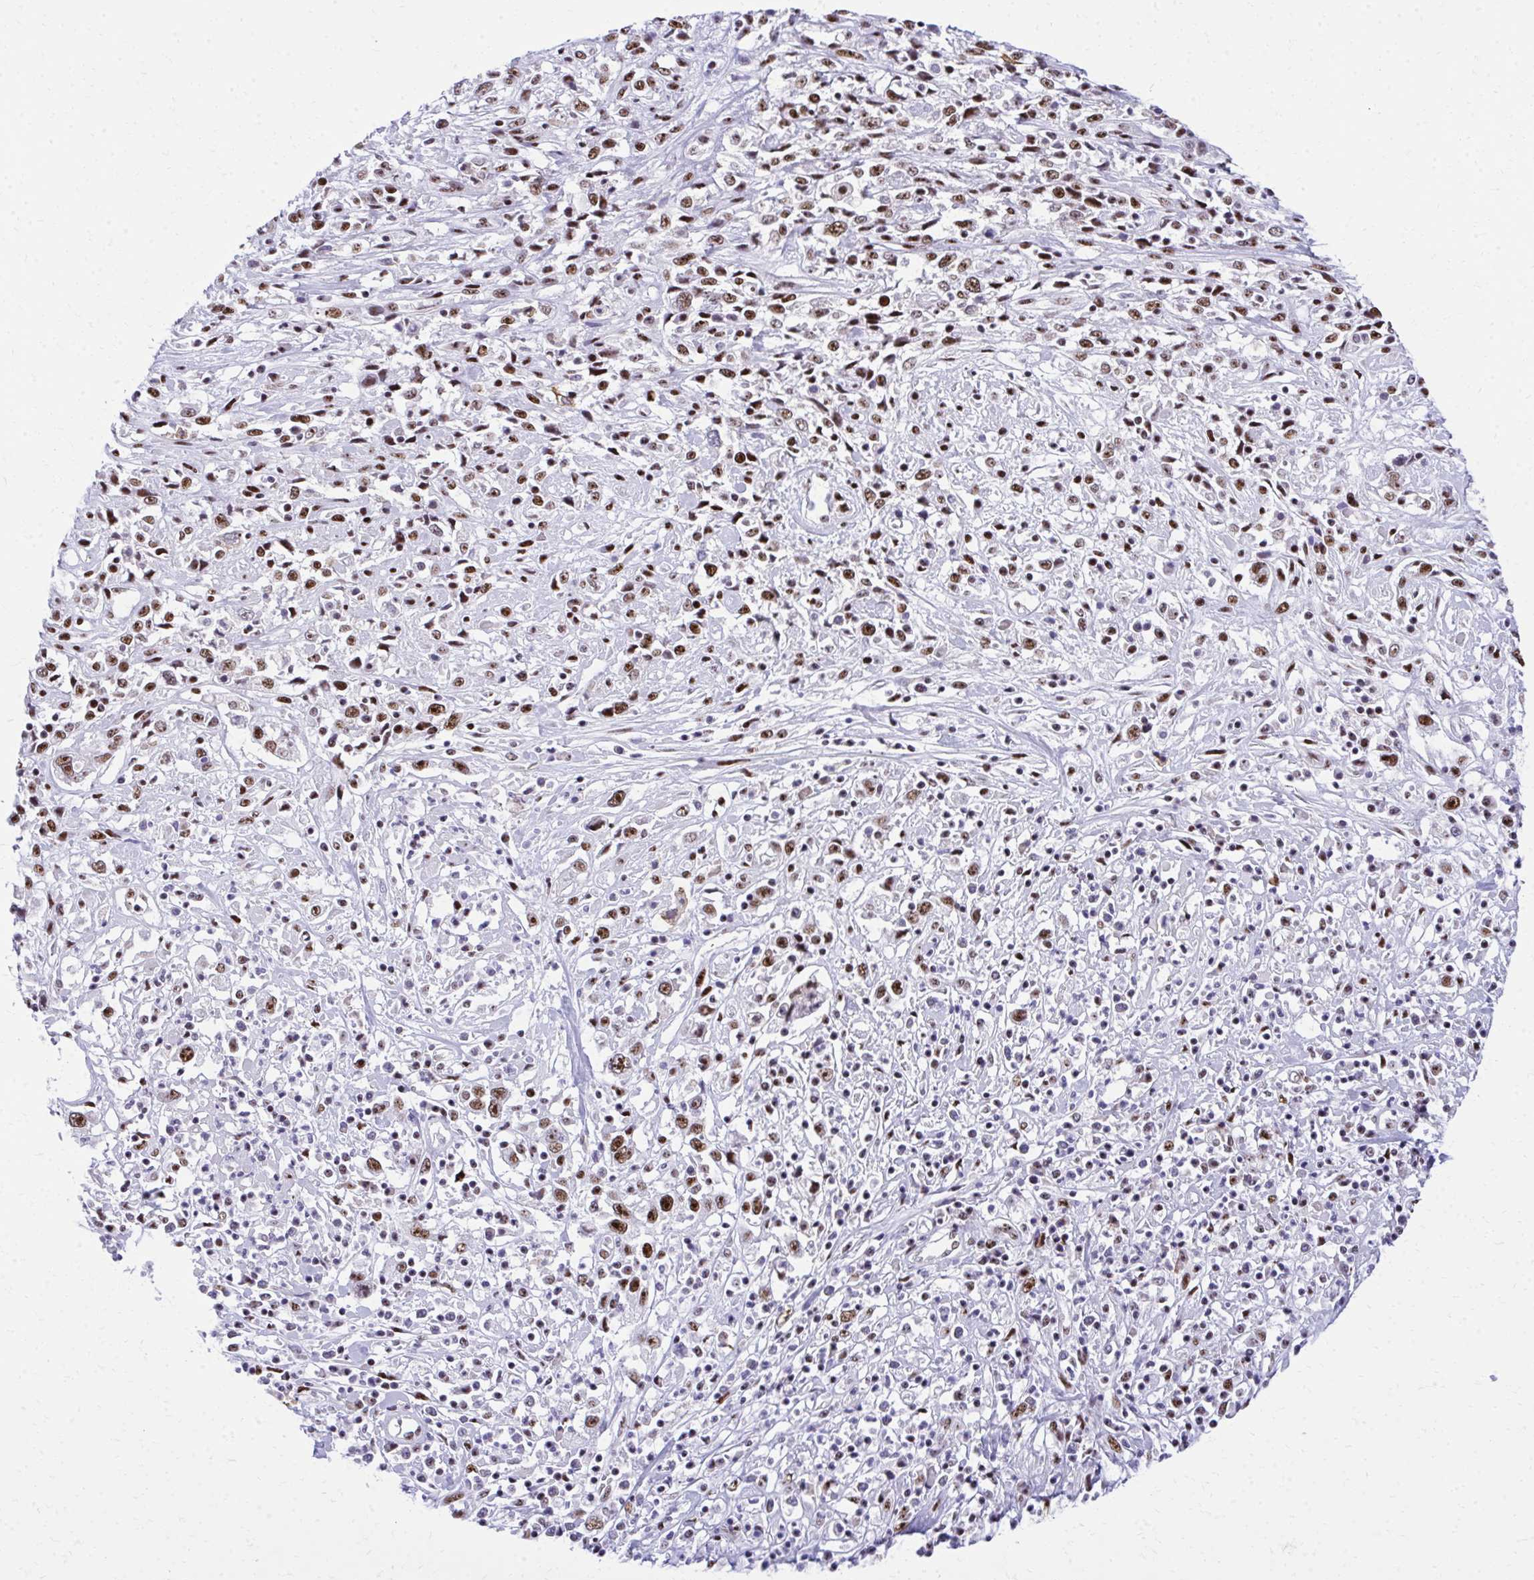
{"staining": {"intensity": "moderate", "quantity": ">75%", "location": "nuclear"}, "tissue": "cervical cancer", "cell_type": "Tumor cells", "image_type": "cancer", "snomed": [{"axis": "morphology", "description": "Adenocarcinoma, NOS"}, {"axis": "topography", "description": "Cervix"}], "caption": "Moderate nuclear expression for a protein is identified in about >75% of tumor cells of cervical cancer using immunohistochemistry (IHC).", "gene": "PELP1", "patient": {"sex": "female", "age": 40}}